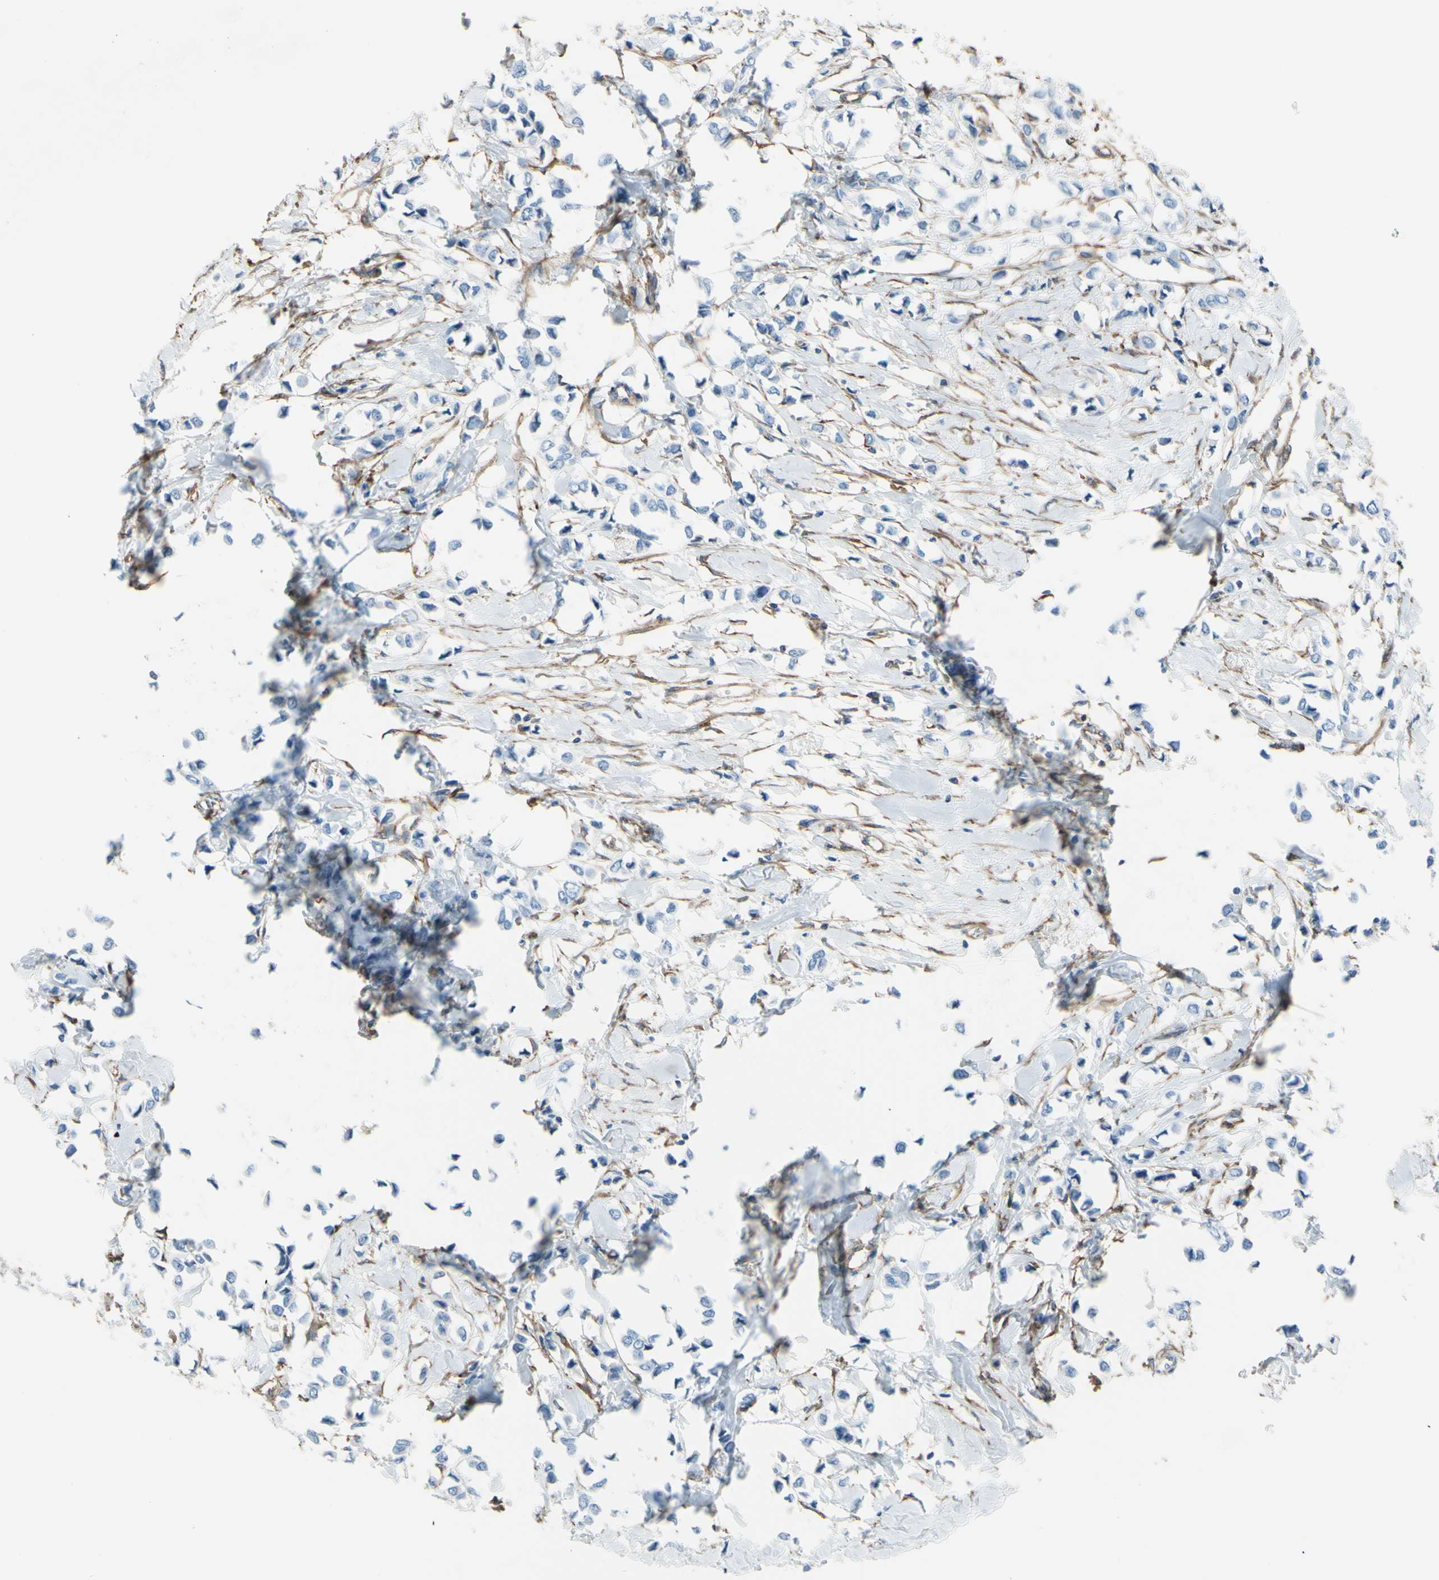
{"staining": {"intensity": "negative", "quantity": "none", "location": "none"}, "tissue": "breast cancer", "cell_type": "Tumor cells", "image_type": "cancer", "snomed": [{"axis": "morphology", "description": "Lobular carcinoma"}, {"axis": "topography", "description": "Breast"}], "caption": "Immunohistochemistry micrograph of neoplastic tissue: human lobular carcinoma (breast) stained with DAB reveals no significant protein staining in tumor cells.", "gene": "ADD1", "patient": {"sex": "female", "age": 51}}